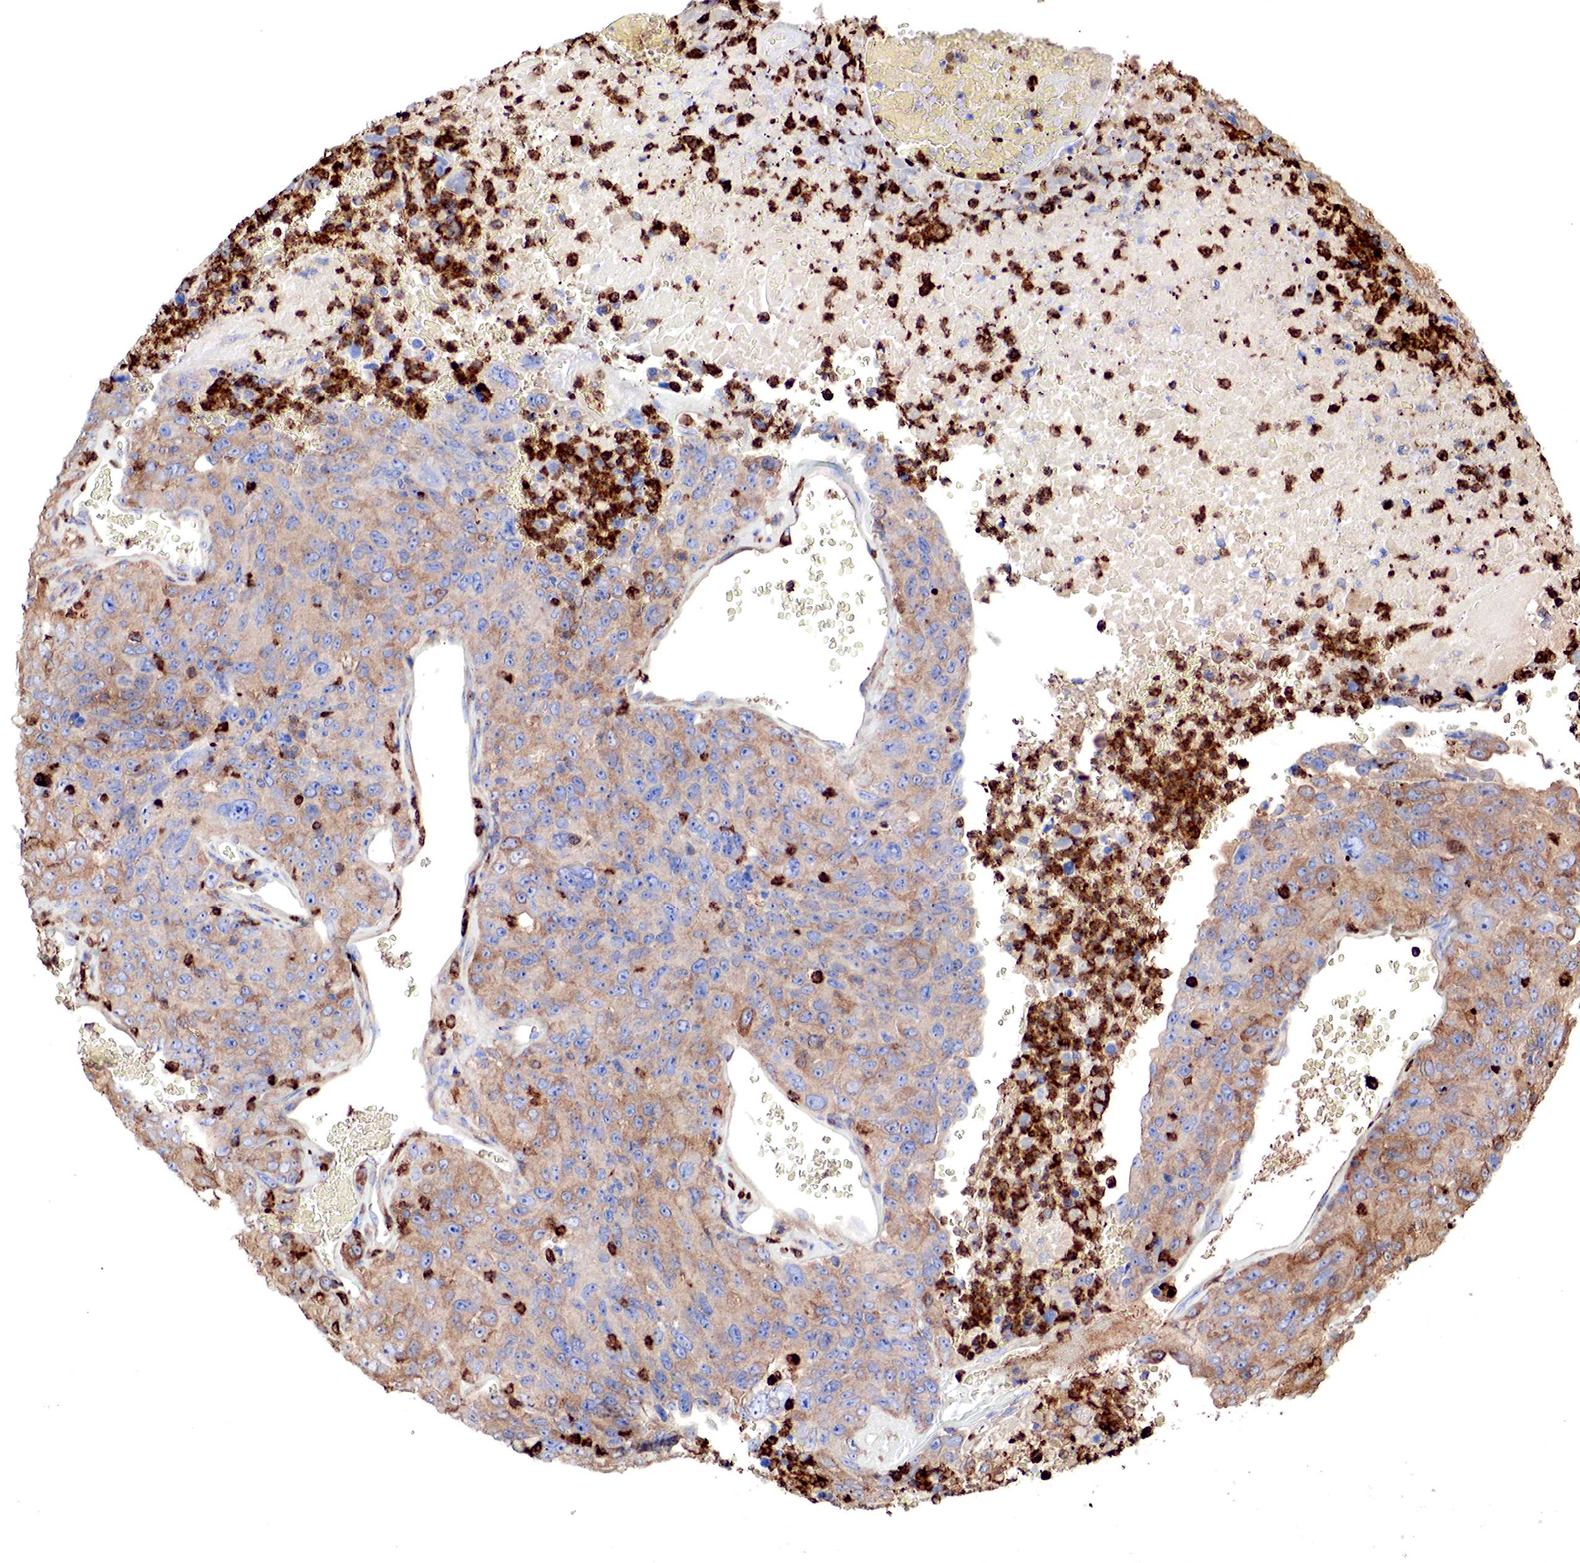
{"staining": {"intensity": "moderate", "quantity": "25%-75%", "location": "cytoplasmic/membranous"}, "tissue": "lung cancer", "cell_type": "Tumor cells", "image_type": "cancer", "snomed": [{"axis": "morphology", "description": "Squamous cell carcinoma, NOS"}, {"axis": "topography", "description": "Lung"}], "caption": "Tumor cells exhibit medium levels of moderate cytoplasmic/membranous staining in approximately 25%-75% of cells in human squamous cell carcinoma (lung).", "gene": "G6PD", "patient": {"sex": "male", "age": 64}}